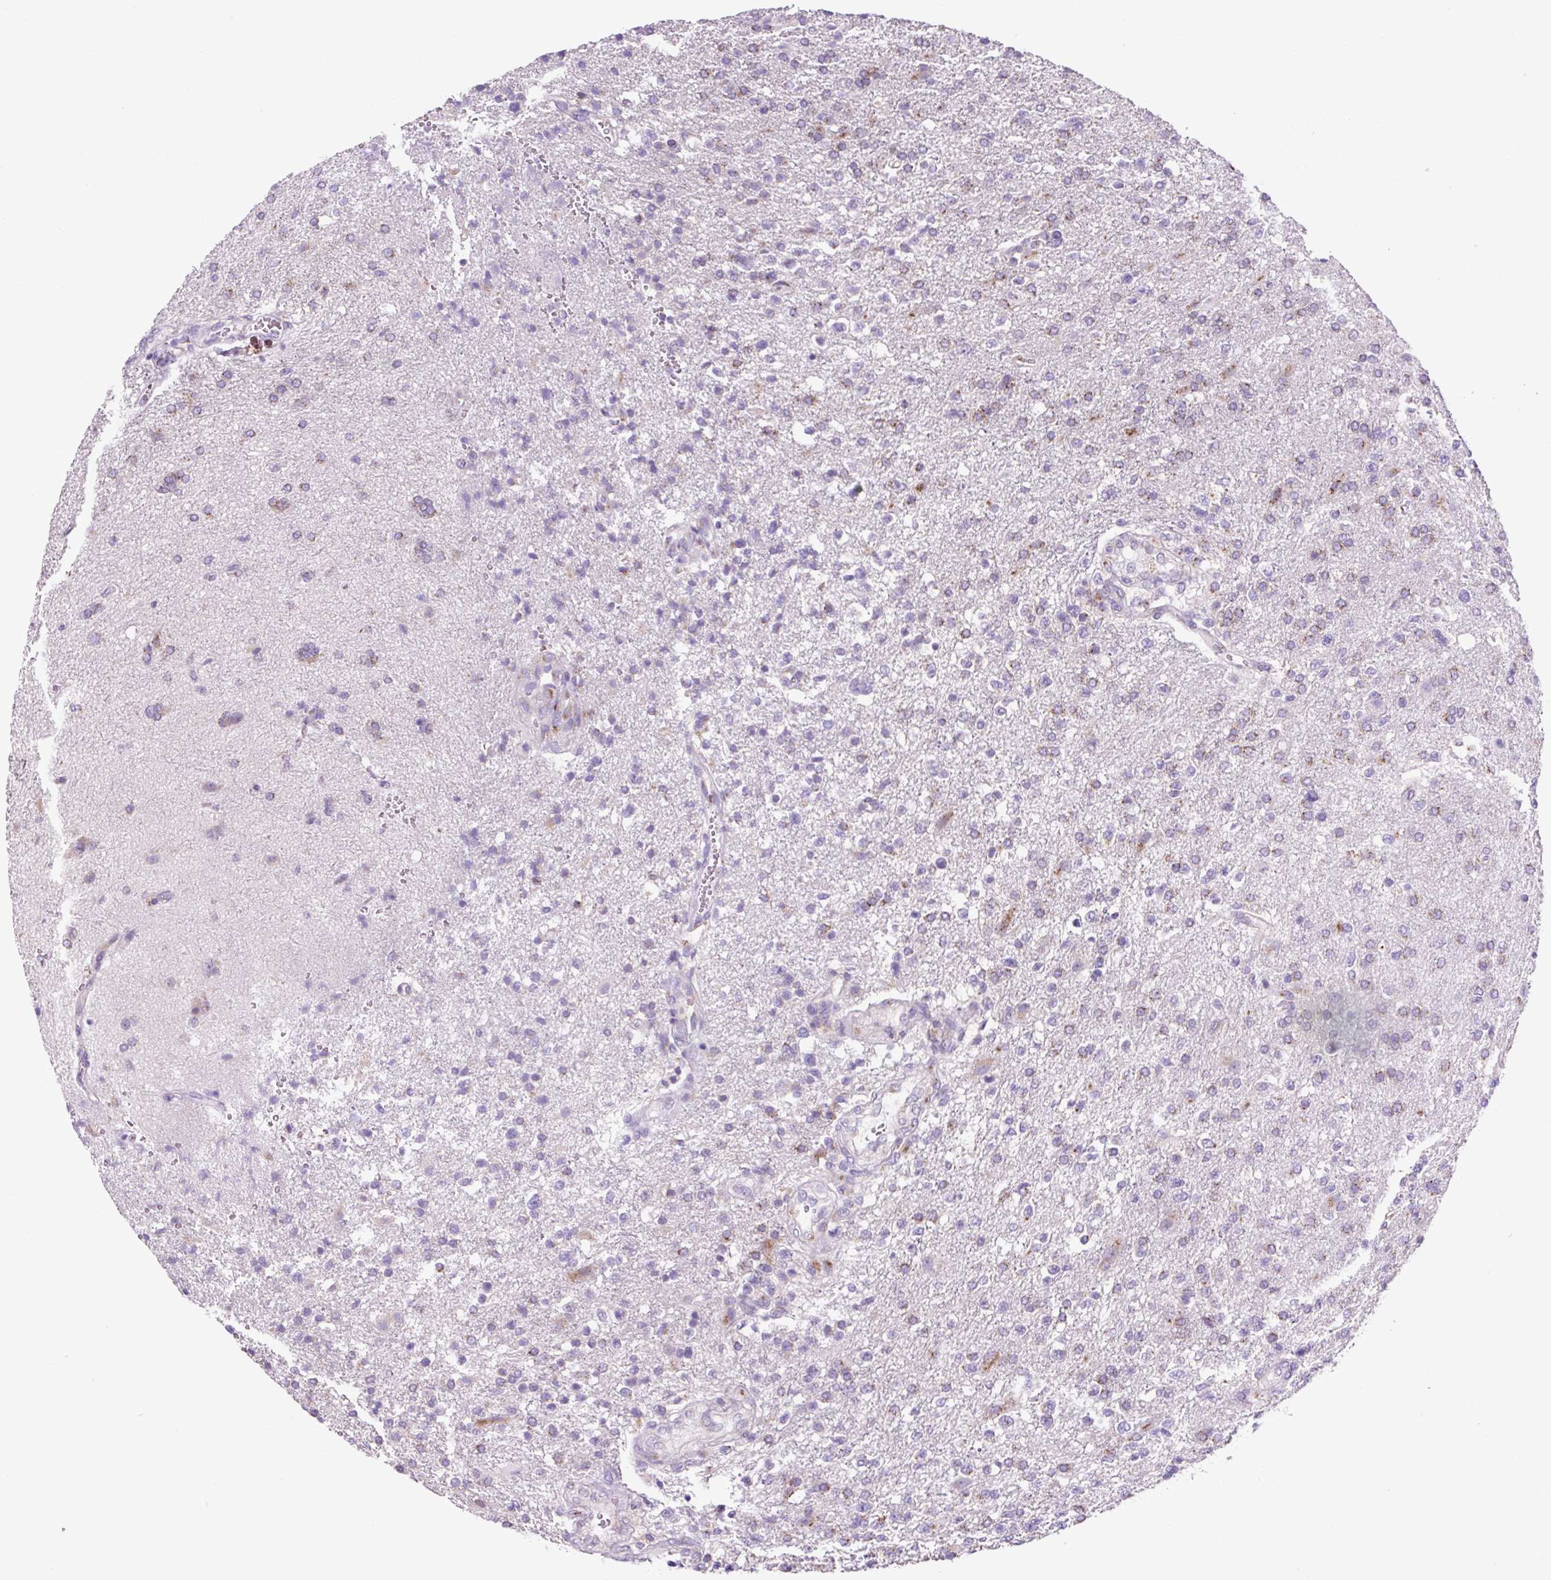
{"staining": {"intensity": "moderate", "quantity": "<25%", "location": "cytoplasmic/membranous"}, "tissue": "glioma", "cell_type": "Tumor cells", "image_type": "cancer", "snomed": [{"axis": "morphology", "description": "Glioma, malignant, High grade"}, {"axis": "topography", "description": "Brain"}], "caption": "Immunohistochemical staining of human glioma reveals low levels of moderate cytoplasmic/membranous protein expression in approximately <25% of tumor cells.", "gene": "GORASP1", "patient": {"sex": "male", "age": 56}}